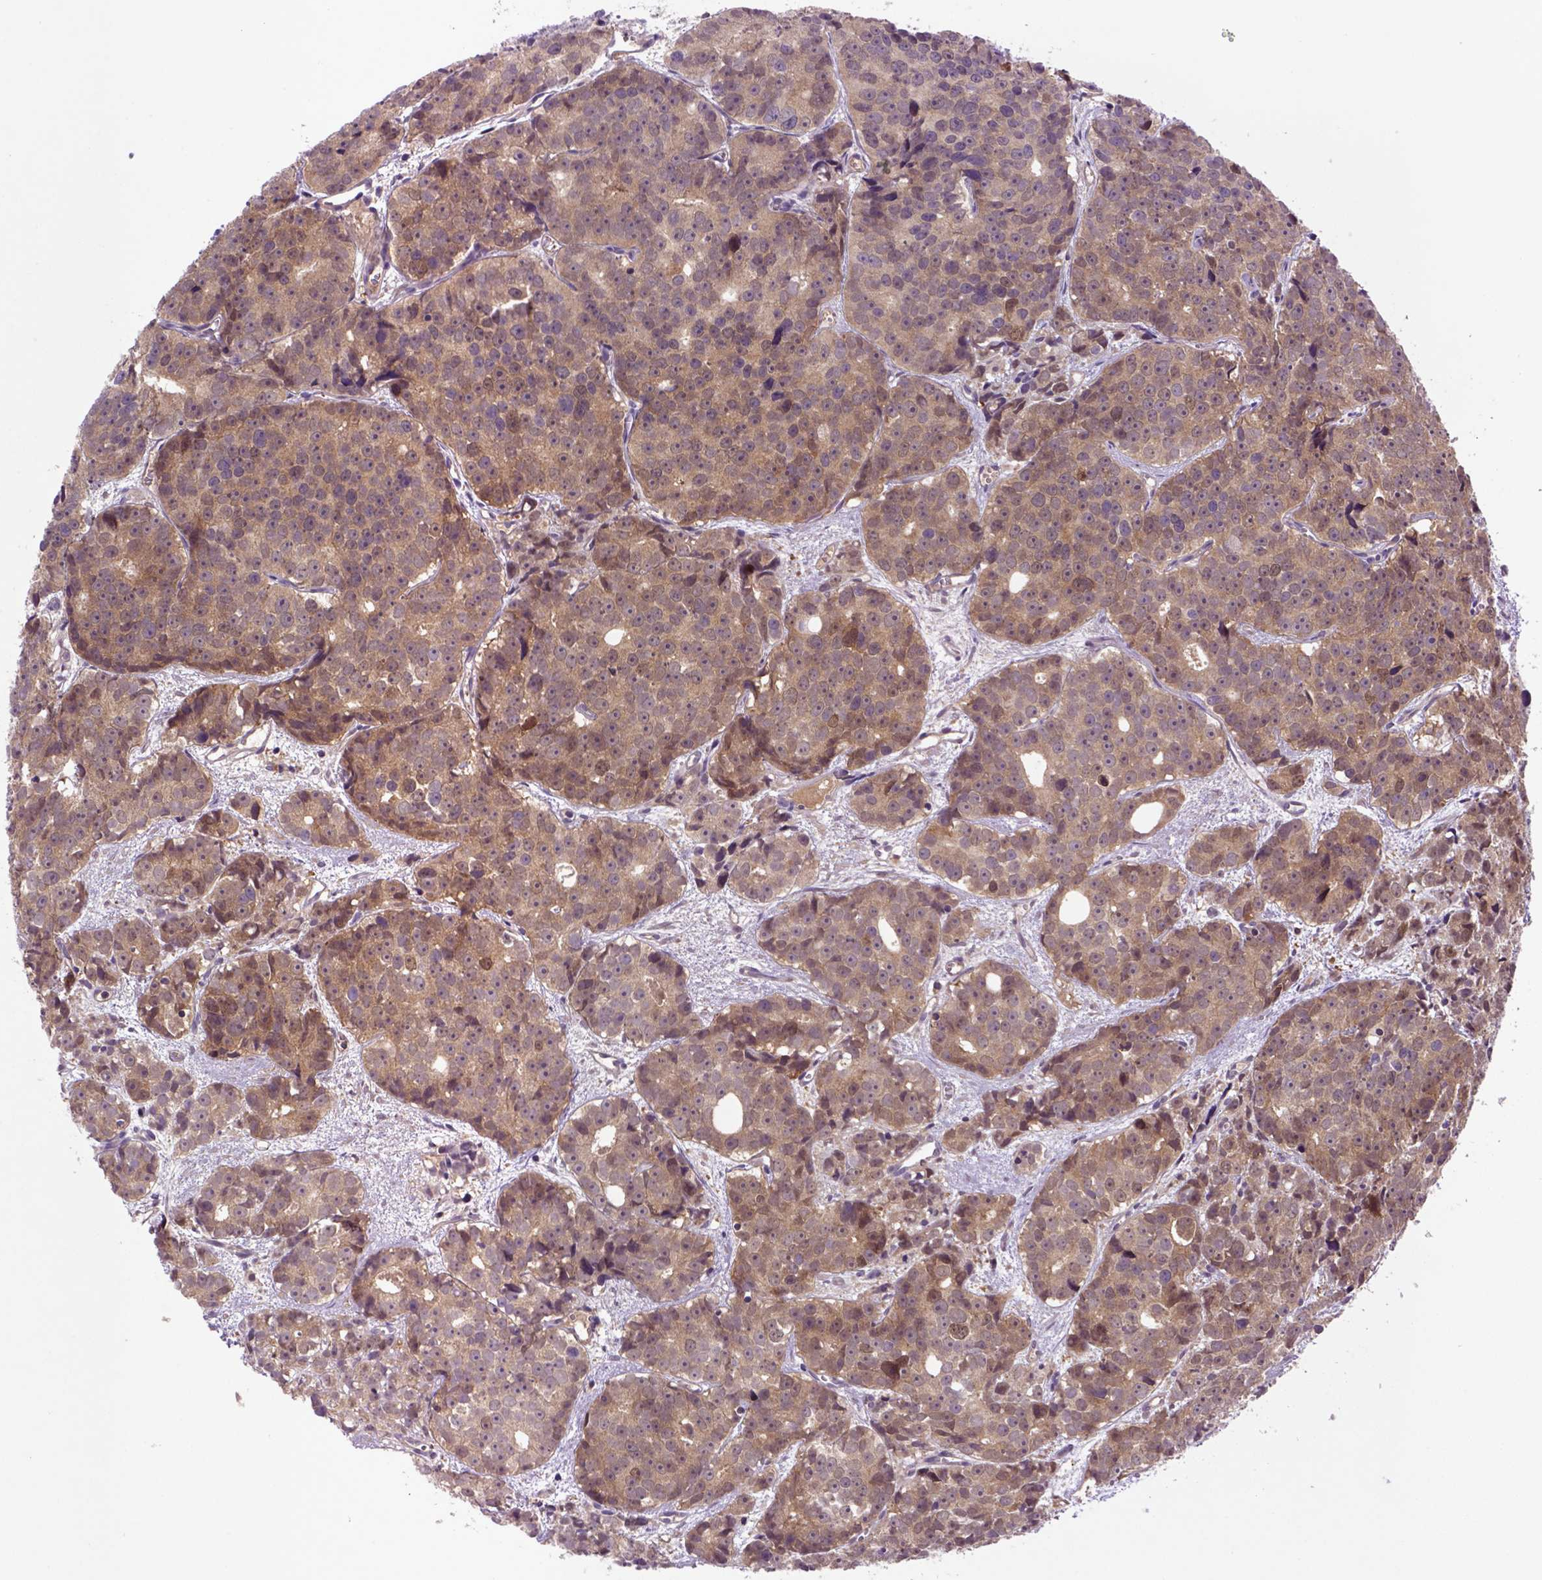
{"staining": {"intensity": "moderate", "quantity": ">75%", "location": "cytoplasmic/membranous"}, "tissue": "prostate cancer", "cell_type": "Tumor cells", "image_type": "cancer", "snomed": [{"axis": "morphology", "description": "Adenocarcinoma, High grade"}, {"axis": "topography", "description": "Prostate"}], "caption": "Moderate cytoplasmic/membranous expression is present in about >75% of tumor cells in prostate cancer (high-grade adenocarcinoma).", "gene": "HSPBP1", "patient": {"sex": "male", "age": 77}}